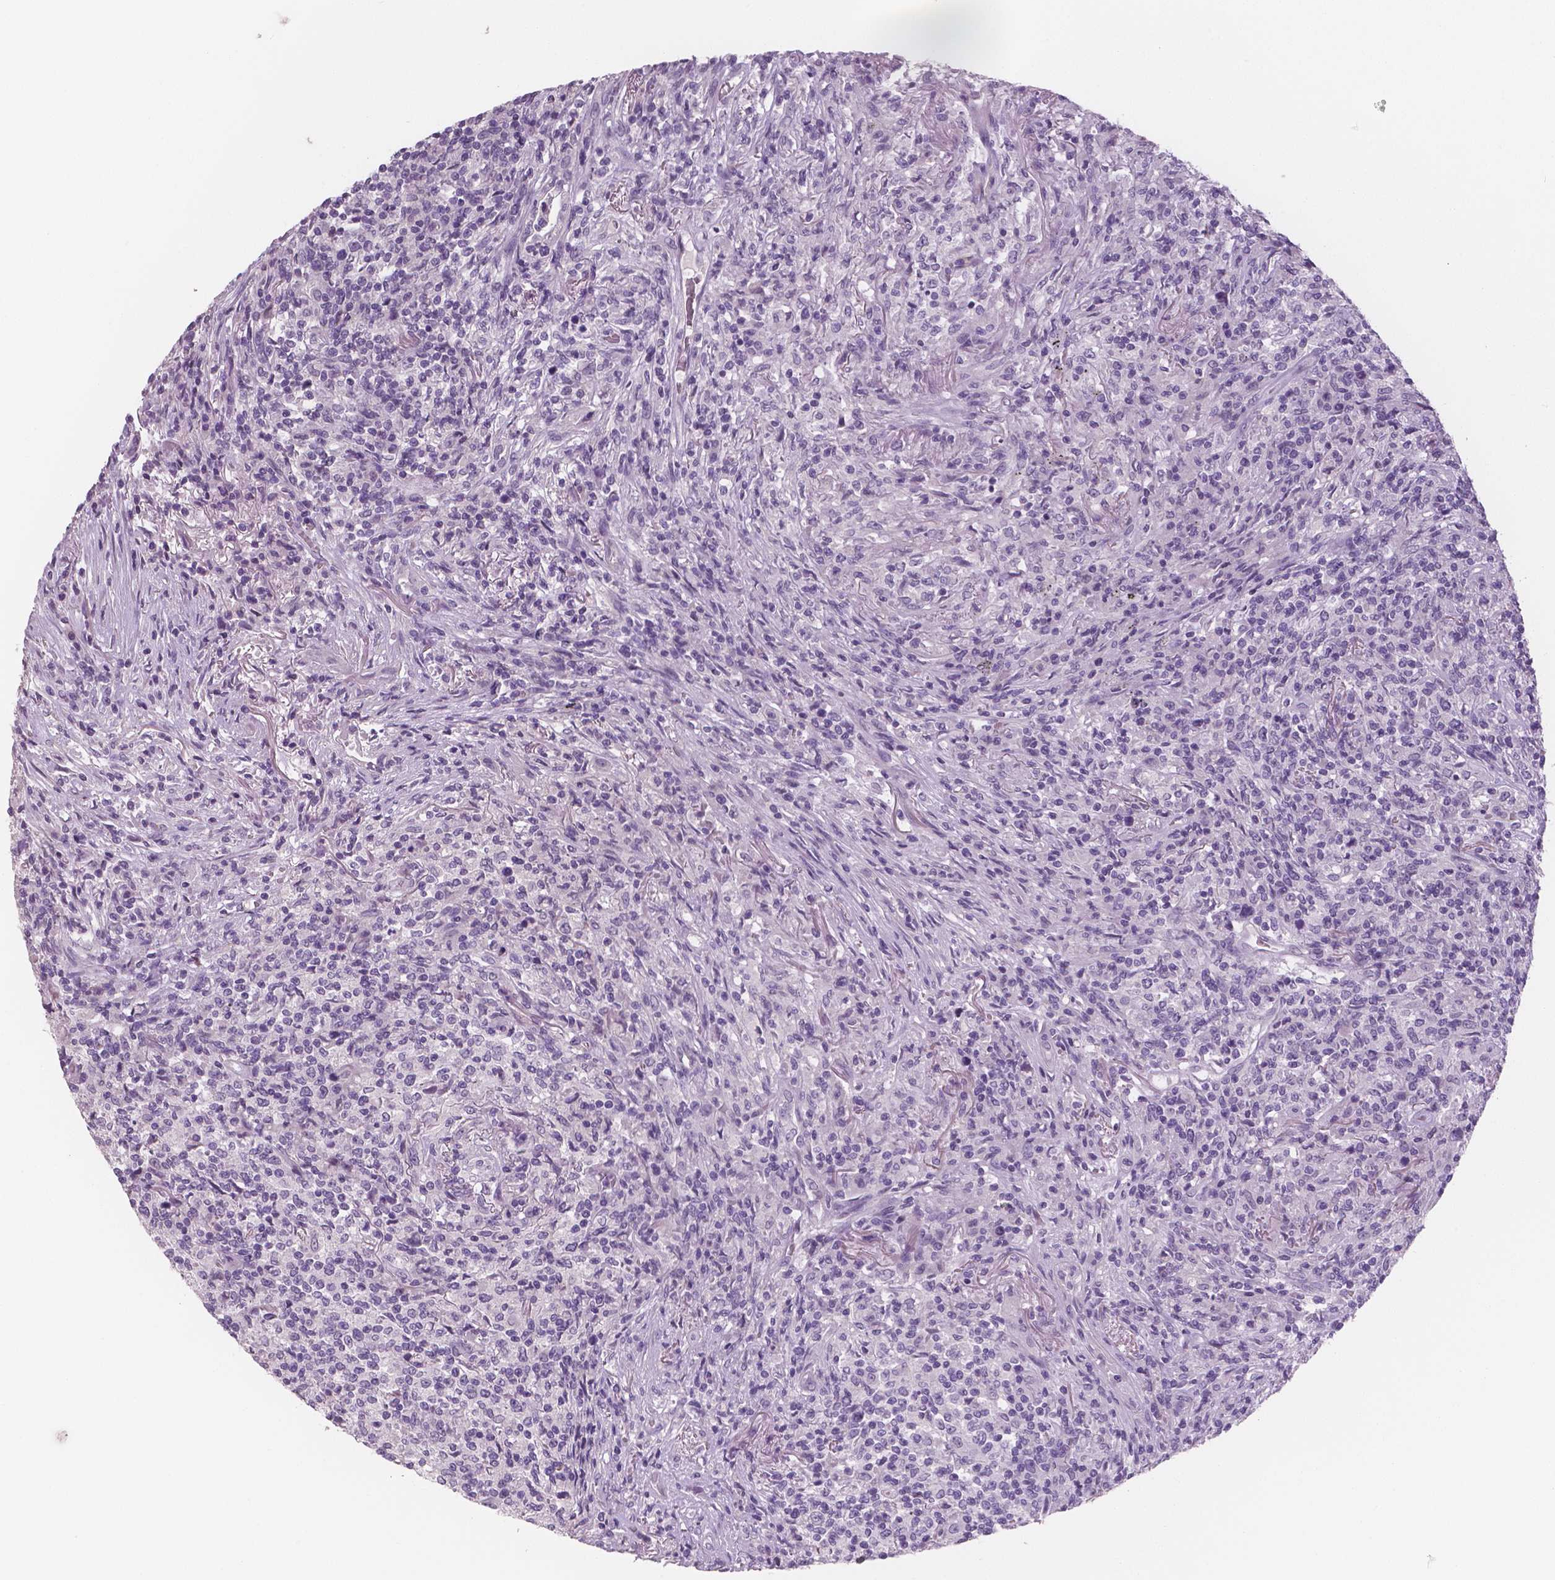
{"staining": {"intensity": "negative", "quantity": "none", "location": "none"}, "tissue": "lymphoma", "cell_type": "Tumor cells", "image_type": "cancer", "snomed": [{"axis": "morphology", "description": "Malignant lymphoma, non-Hodgkin's type, High grade"}, {"axis": "topography", "description": "Lung"}], "caption": "An immunohistochemistry micrograph of malignant lymphoma, non-Hodgkin's type (high-grade) is shown. There is no staining in tumor cells of malignant lymphoma, non-Hodgkin's type (high-grade).", "gene": "TSPAN7", "patient": {"sex": "male", "age": 79}}